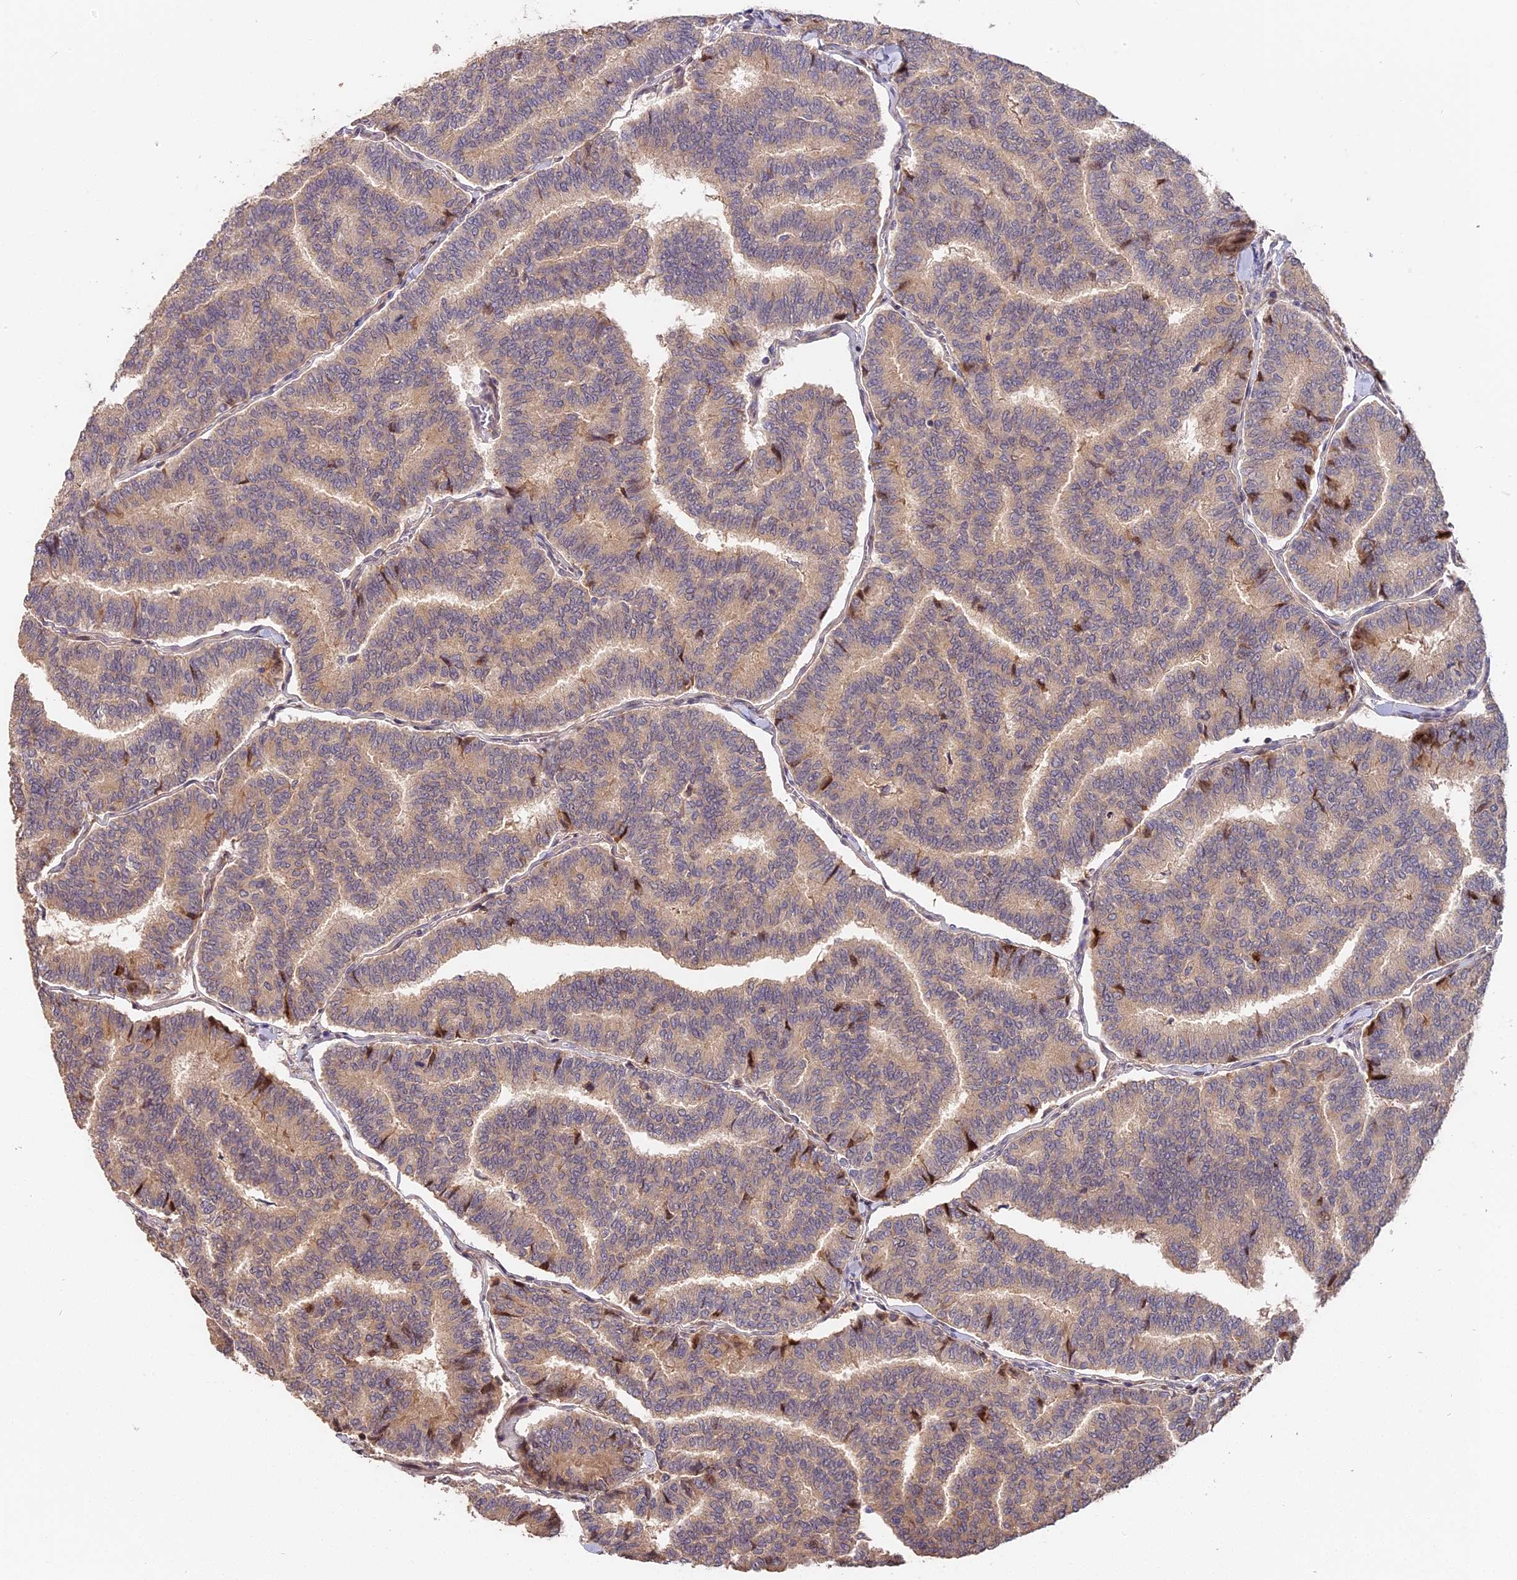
{"staining": {"intensity": "negative", "quantity": "none", "location": "none"}, "tissue": "thyroid cancer", "cell_type": "Tumor cells", "image_type": "cancer", "snomed": [{"axis": "morphology", "description": "Papillary adenocarcinoma, NOS"}, {"axis": "topography", "description": "Thyroid gland"}], "caption": "High magnification brightfield microscopy of thyroid cancer stained with DAB (brown) and counterstained with hematoxylin (blue): tumor cells show no significant staining. The staining was performed using DAB to visualize the protein expression in brown, while the nuclei were stained in blue with hematoxylin (Magnification: 20x).", "gene": "ARHGAP17", "patient": {"sex": "female", "age": 35}}